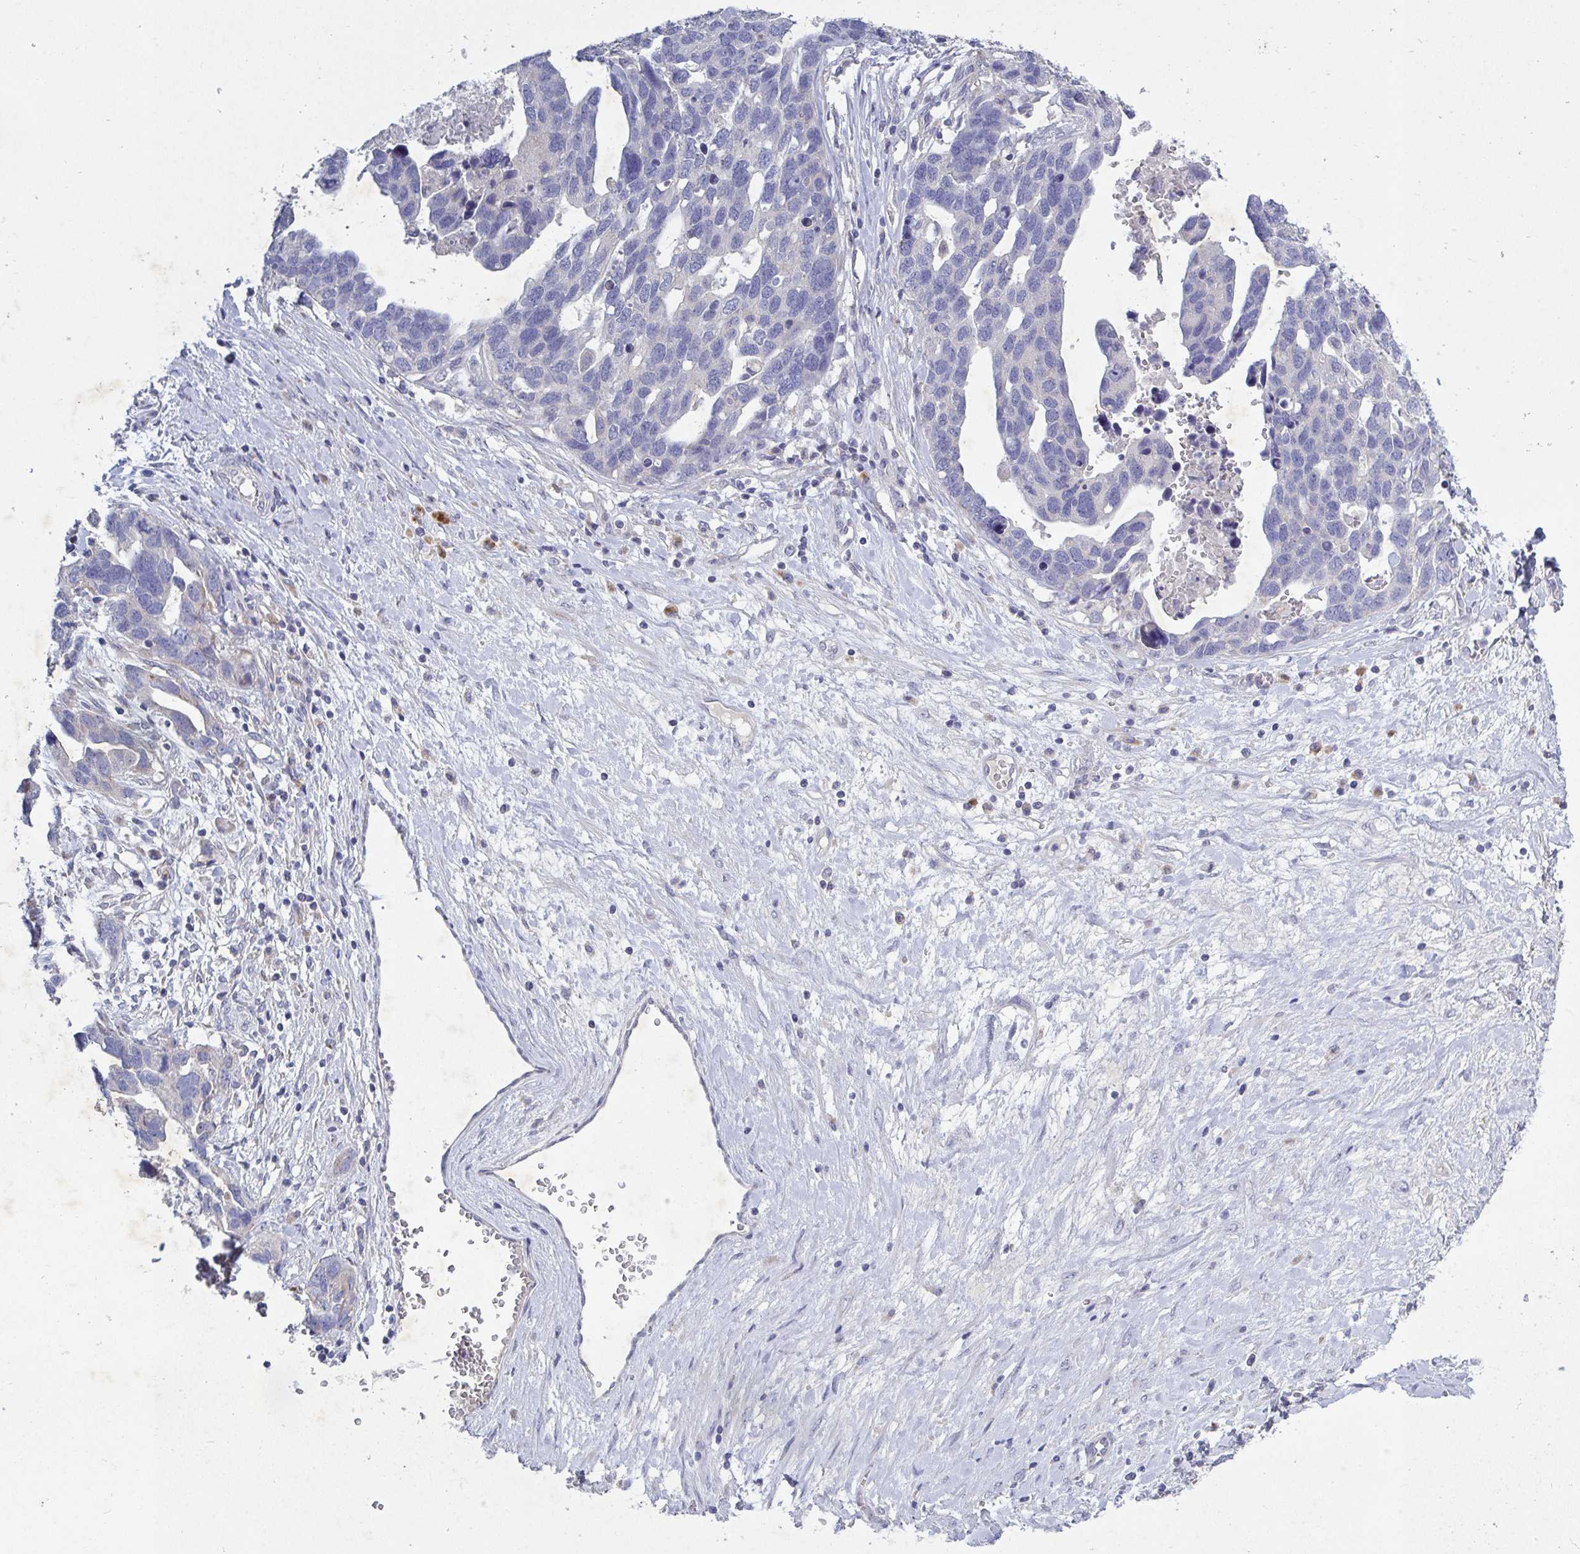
{"staining": {"intensity": "negative", "quantity": "none", "location": "none"}, "tissue": "ovarian cancer", "cell_type": "Tumor cells", "image_type": "cancer", "snomed": [{"axis": "morphology", "description": "Cystadenocarcinoma, serous, NOS"}, {"axis": "topography", "description": "Ovary"}], "caption": "High power microscopy histopathology image of an immunohistochemistry micrograph of serous cystadenocarcinoma (ovarian), revealing no significant expression in tumor cells.", "gene": "GALNT13", "patient": {"sex": "female", "age": 54}}